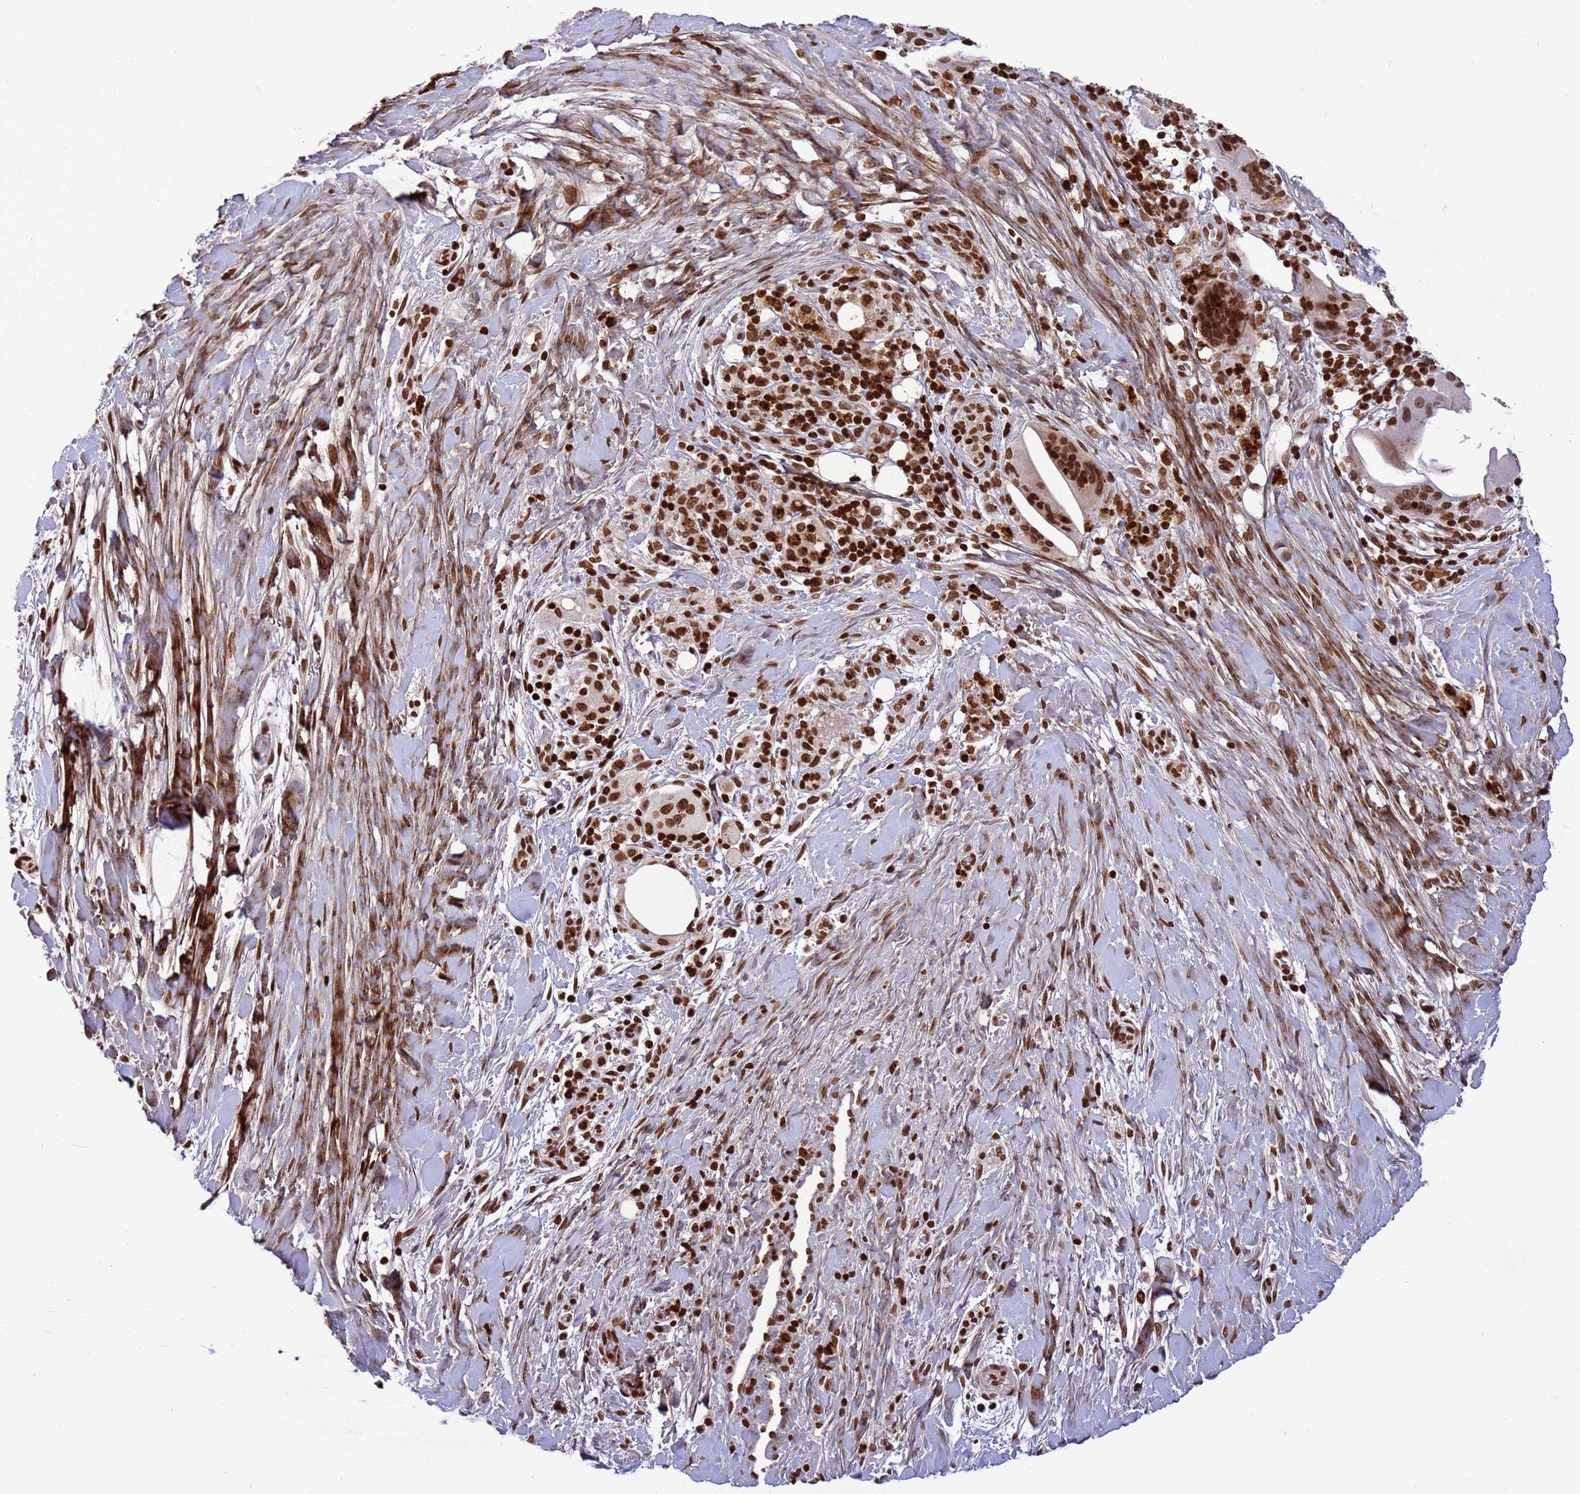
{"staining": {"intensity": "strong", "quantity": ">75%", "location": "nuclear"}, "tissue": "pancreatic cancer", "cell_type": "Tumor cells", "image_type": "cancer", "snomed": [{"axis": "morphology", "description": "Adenocarcinoma, NOS"}, {"axis": "topography", "description": "Pancreas"}], "caption": "Immunohistochemical staining of pancreatic cancer (adenocarcinoma) reveals high levels of strong nuclear protein positivity in approximately >75% of tumor cells.", "gene": "H3-3B", "patient": {"sex": "male", "age": 58}}